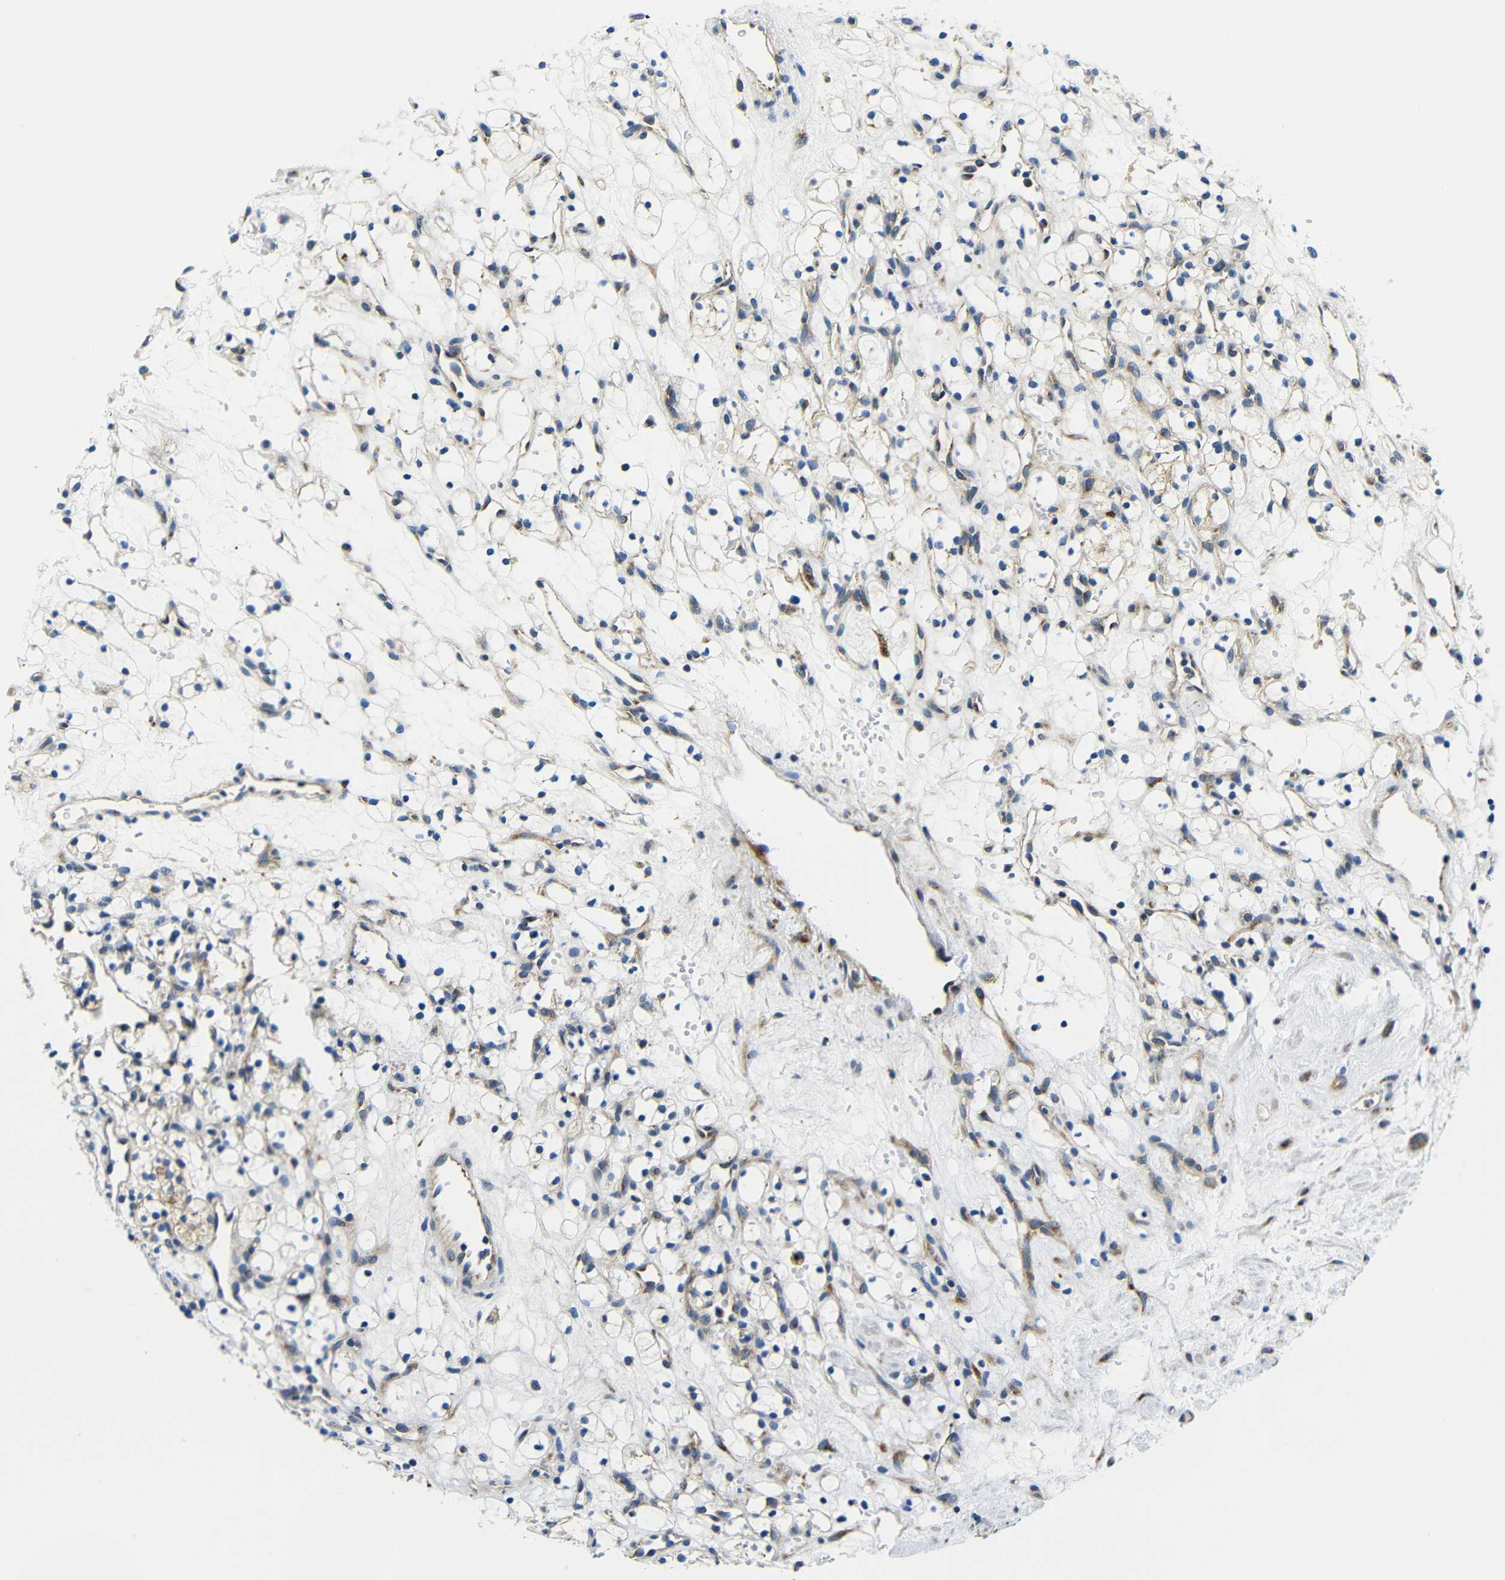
{"staining": {"intensity": "weak", "quantity": "<25%", "location": "cytoplasmic/membranous"}, "tissue": "renal cancer", "cell_type": "Tumor cells", "image_type": "cancer", "snomed": [{"axis": "morphology", "description": "Adenocarcinoma, NOS"}, {"axis": "topography", "description": "Kidney"}], "caption": "High magnification brightfield microscopy of renal adenocarcinoma stained with DAB (brown) and counterstained with hematoxylin (blue): tumor cells show no significant staining.", "gene": "USO1", "patient": {"sex": "female", "age": 60}}